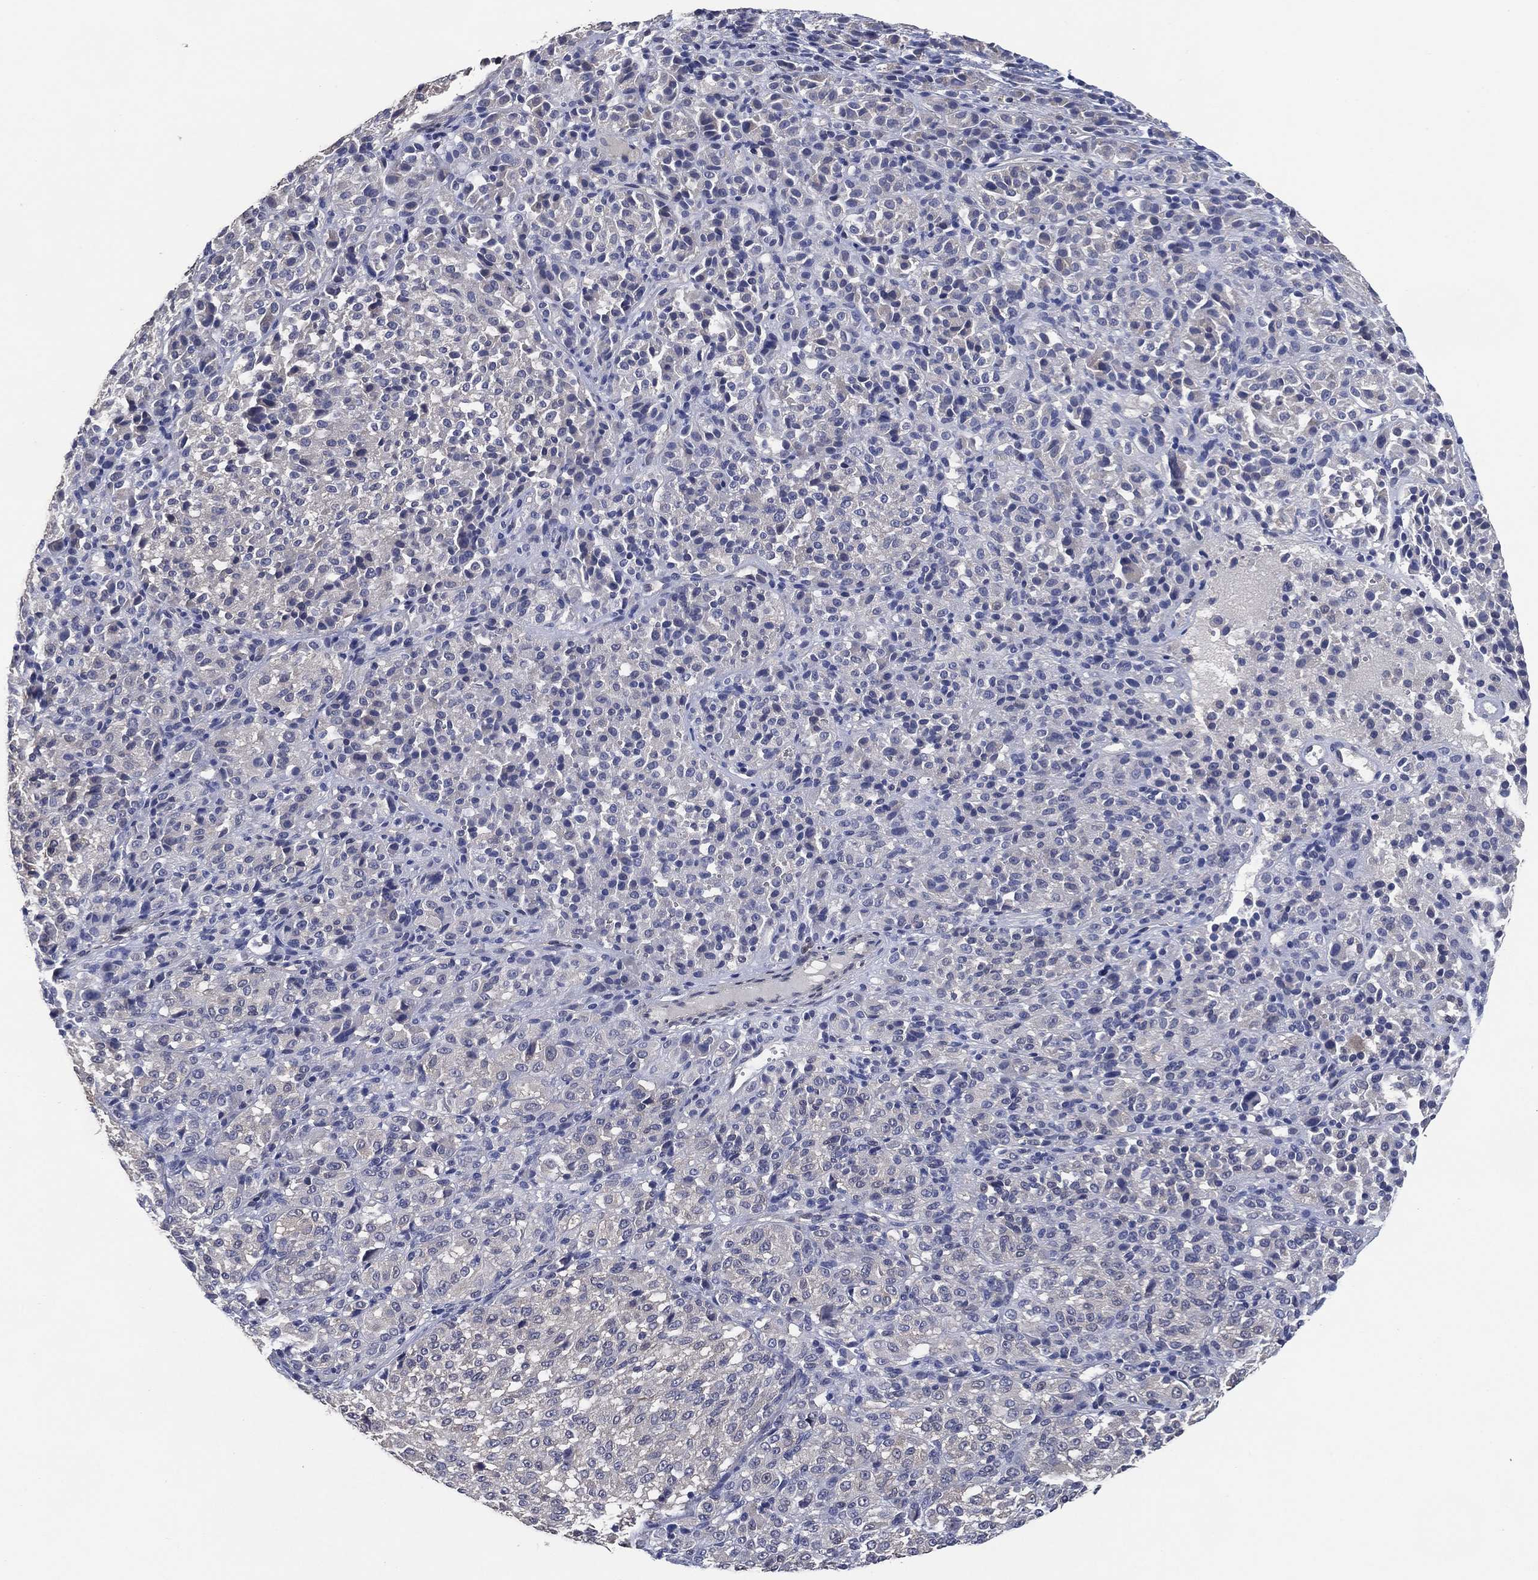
{"staining": {"intensity": "negative", "quantity": "none", "location": "none"}, "tissue": "melanoma", "cell_type": "Tumor cells", "image_type": "cancer", "snomed": [{"axis": "morphology", "description": "Malignant melanoma, Metastatic site"}, {"axis": "topography", "description": "Brain"}], "caption": "Melanoma was stained to show a protein in brown. There is no significant positivity in tumor cells.", "gene": "AK1", "patient": {"sex": "female", "age": 56}}